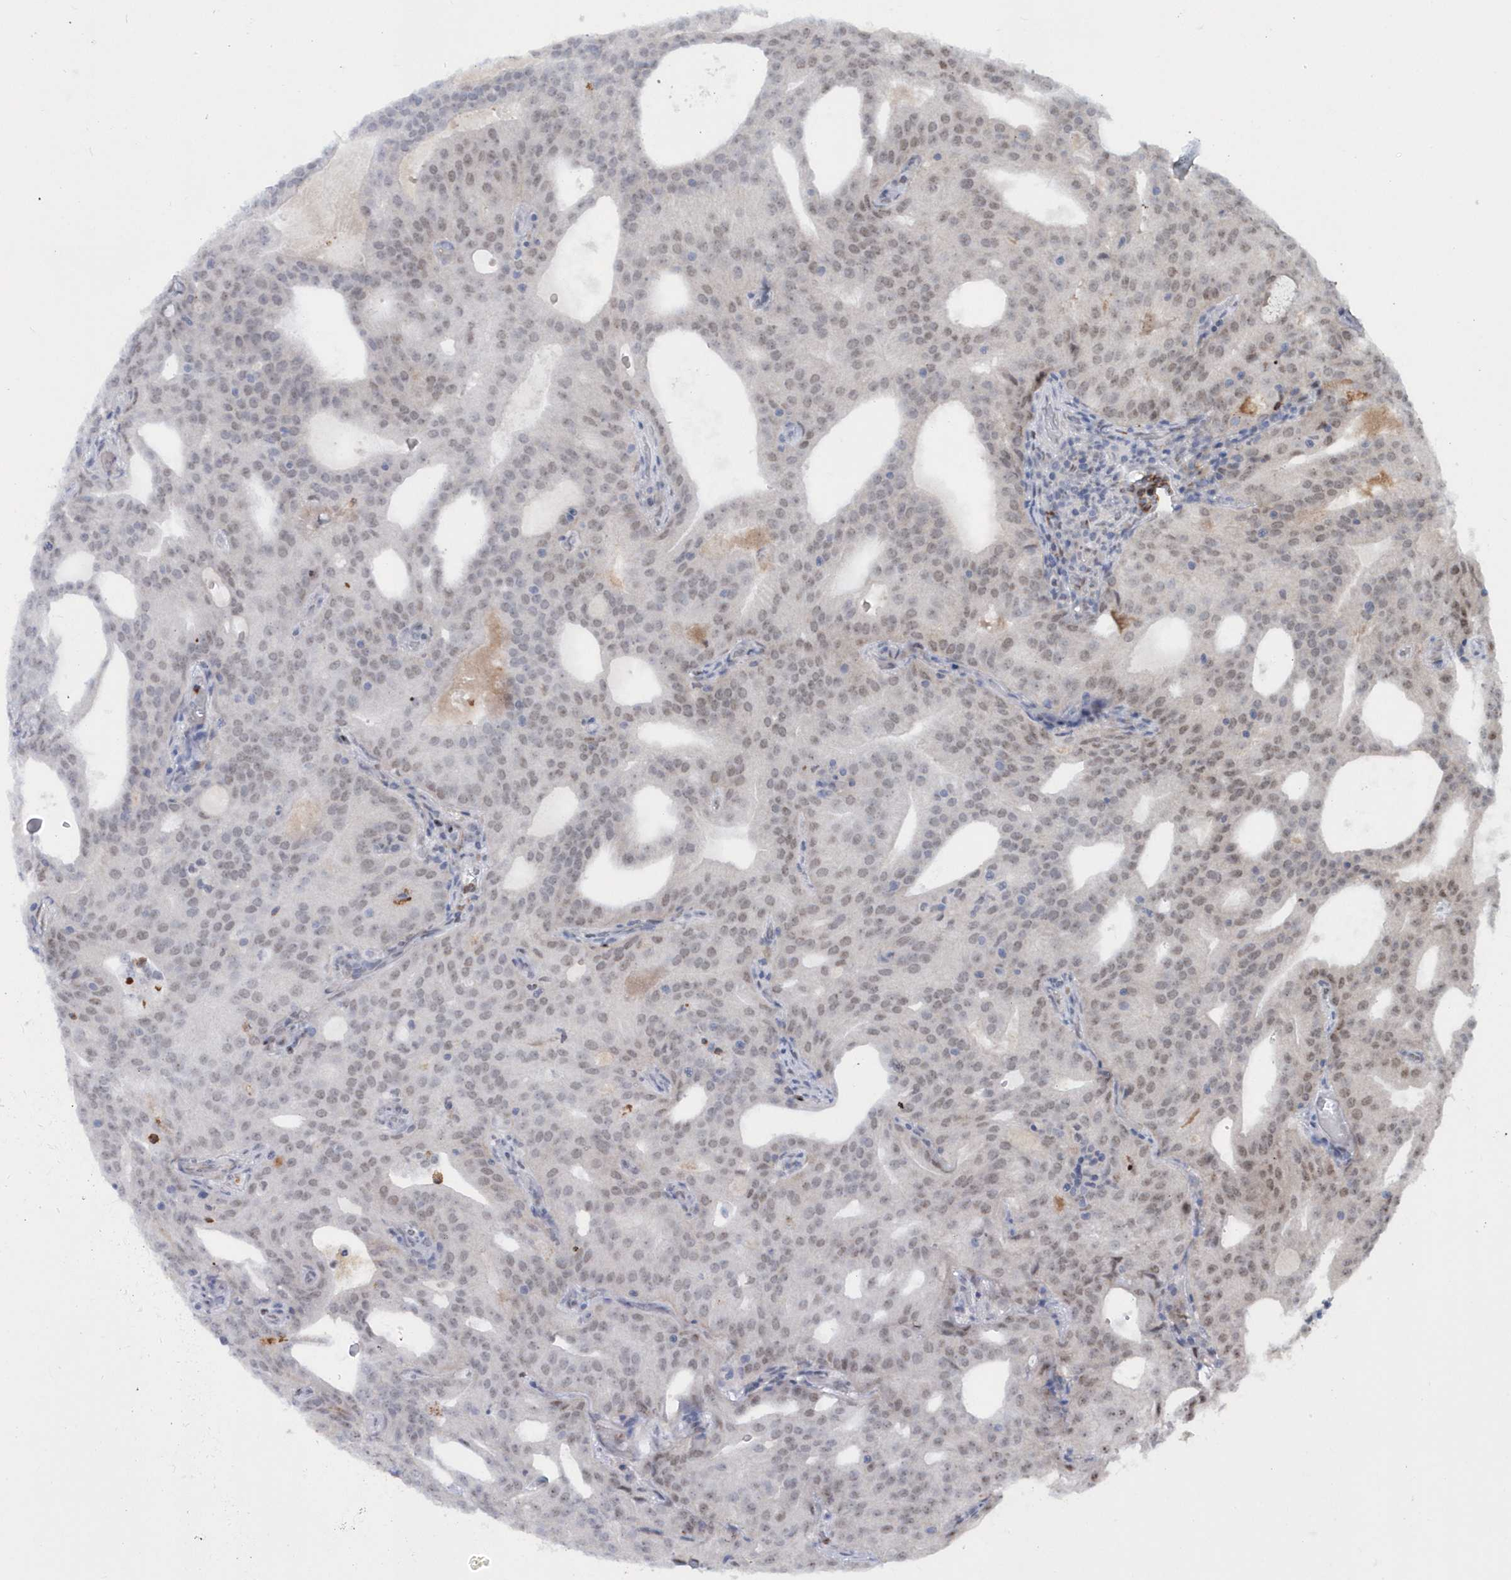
{"staining": {"intensity": "weak", "quantity": "25%-75%", "location": "nuclear"}, "tissue": "prostate cancer", "cell_type": "Tumor cells", "image_type": "cancer", "snomed": [{"axis": "morphology", "description": "Adenocarcinoma, Medium grade"}, {"axis": "topography", "description": "Prostate"}], "caption": "Brown immunohistochemical staining in prostate cancer demonstrates weak nuclear expression in approximately 25%-75% of tumor cells.", "gene": "ASCL4", "patient": {"sex": "male", "age": 88}}